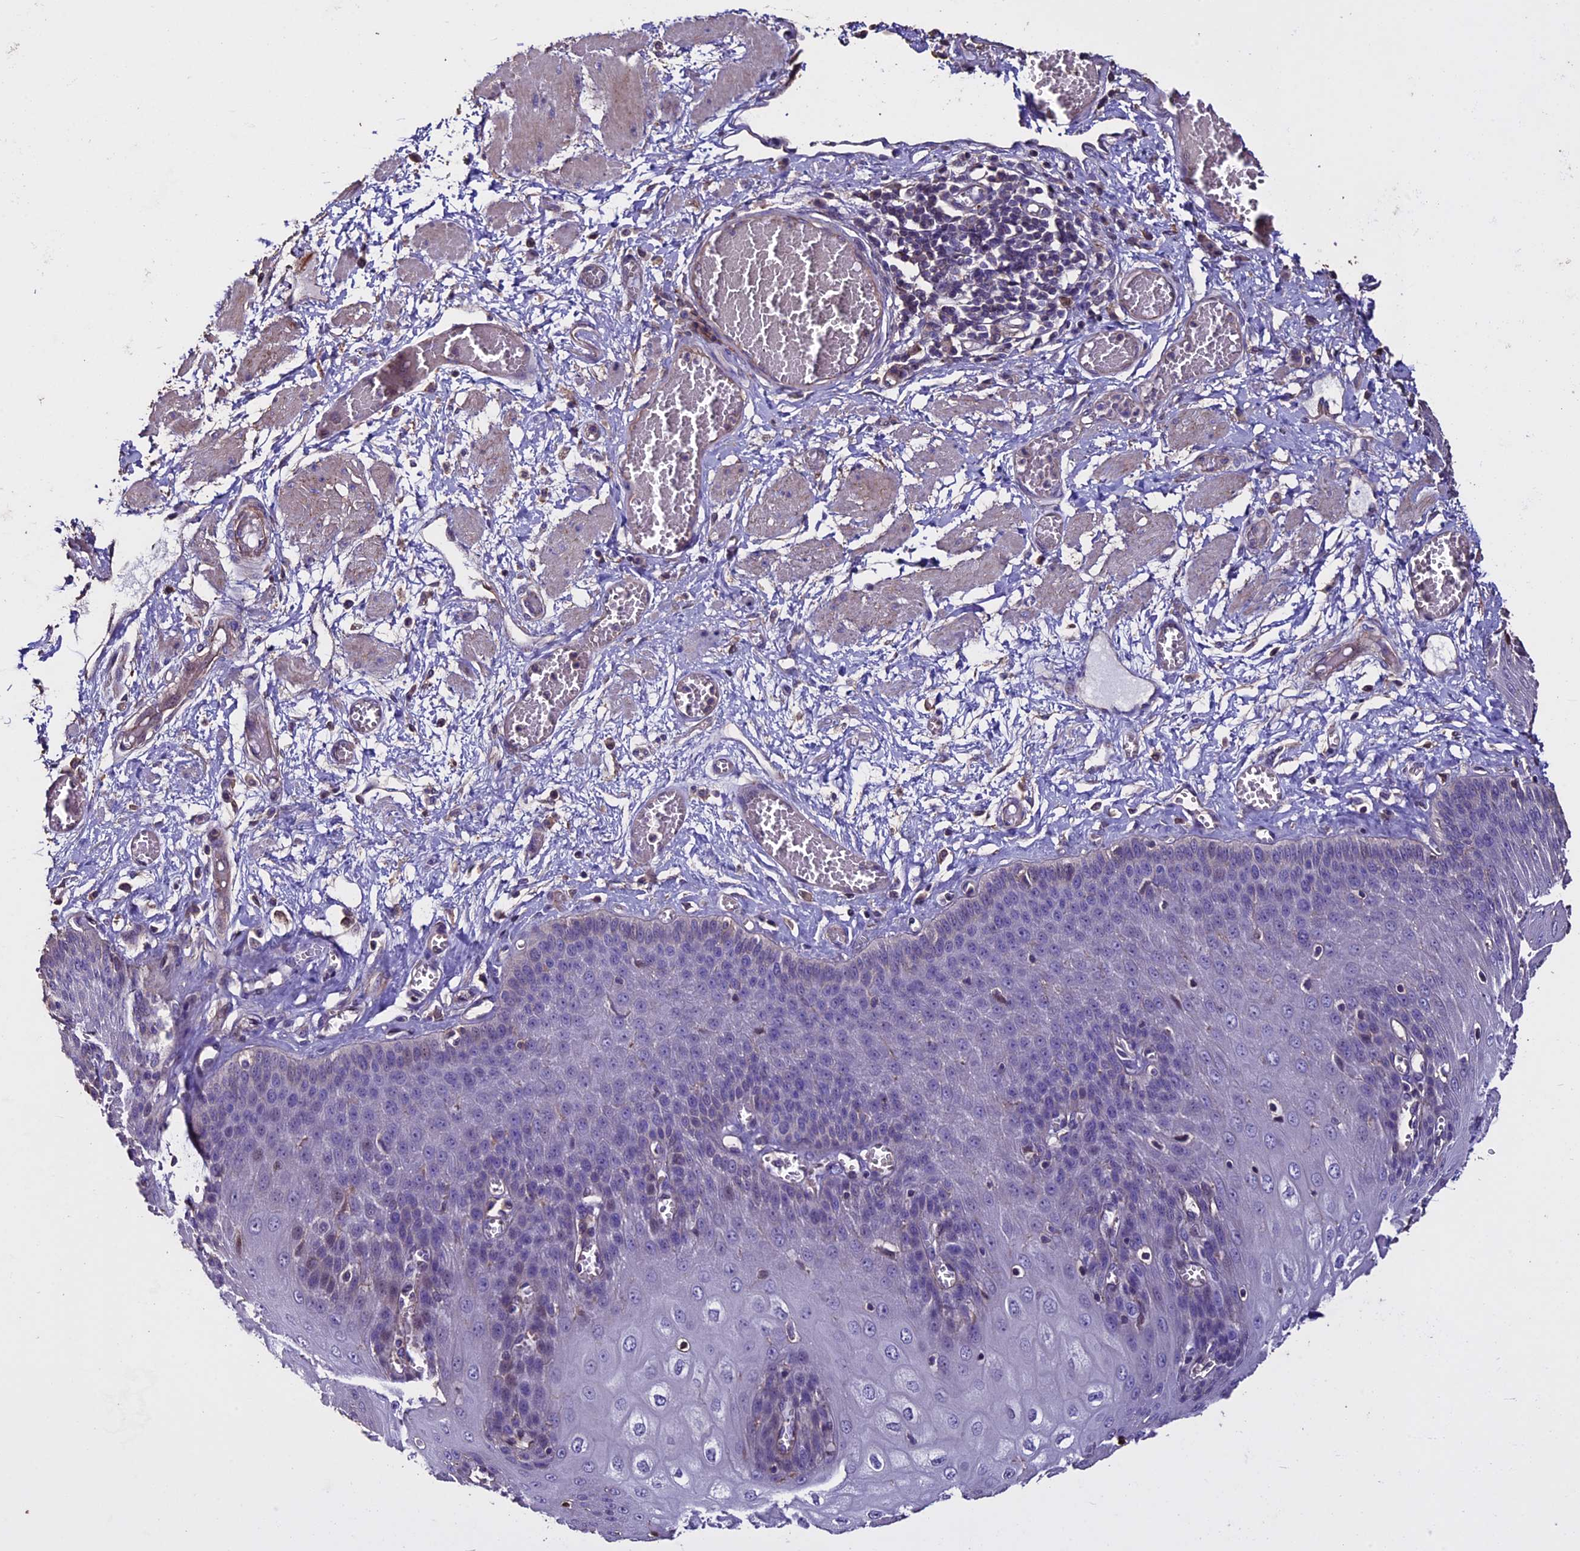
{"staining": {"intensity": "negative", "quantity": "none", "location": "none"}, "tissue": "esophagus", "cell_type": "Squamous epithelial cells", "image_type": "normal", "snomed": [{"axis": "morphology", "description": "Normal tissue, NOS"}, {"axis": "topography", "description": "Esophagus"}], "caption": "Immunohistochemistry image of normal esophagus: esophagus stained with DAB shows no significant protein staining in squamous epithelial cells.", "gene": "USB1", "patient": {"sex": "male", "age": 60}}